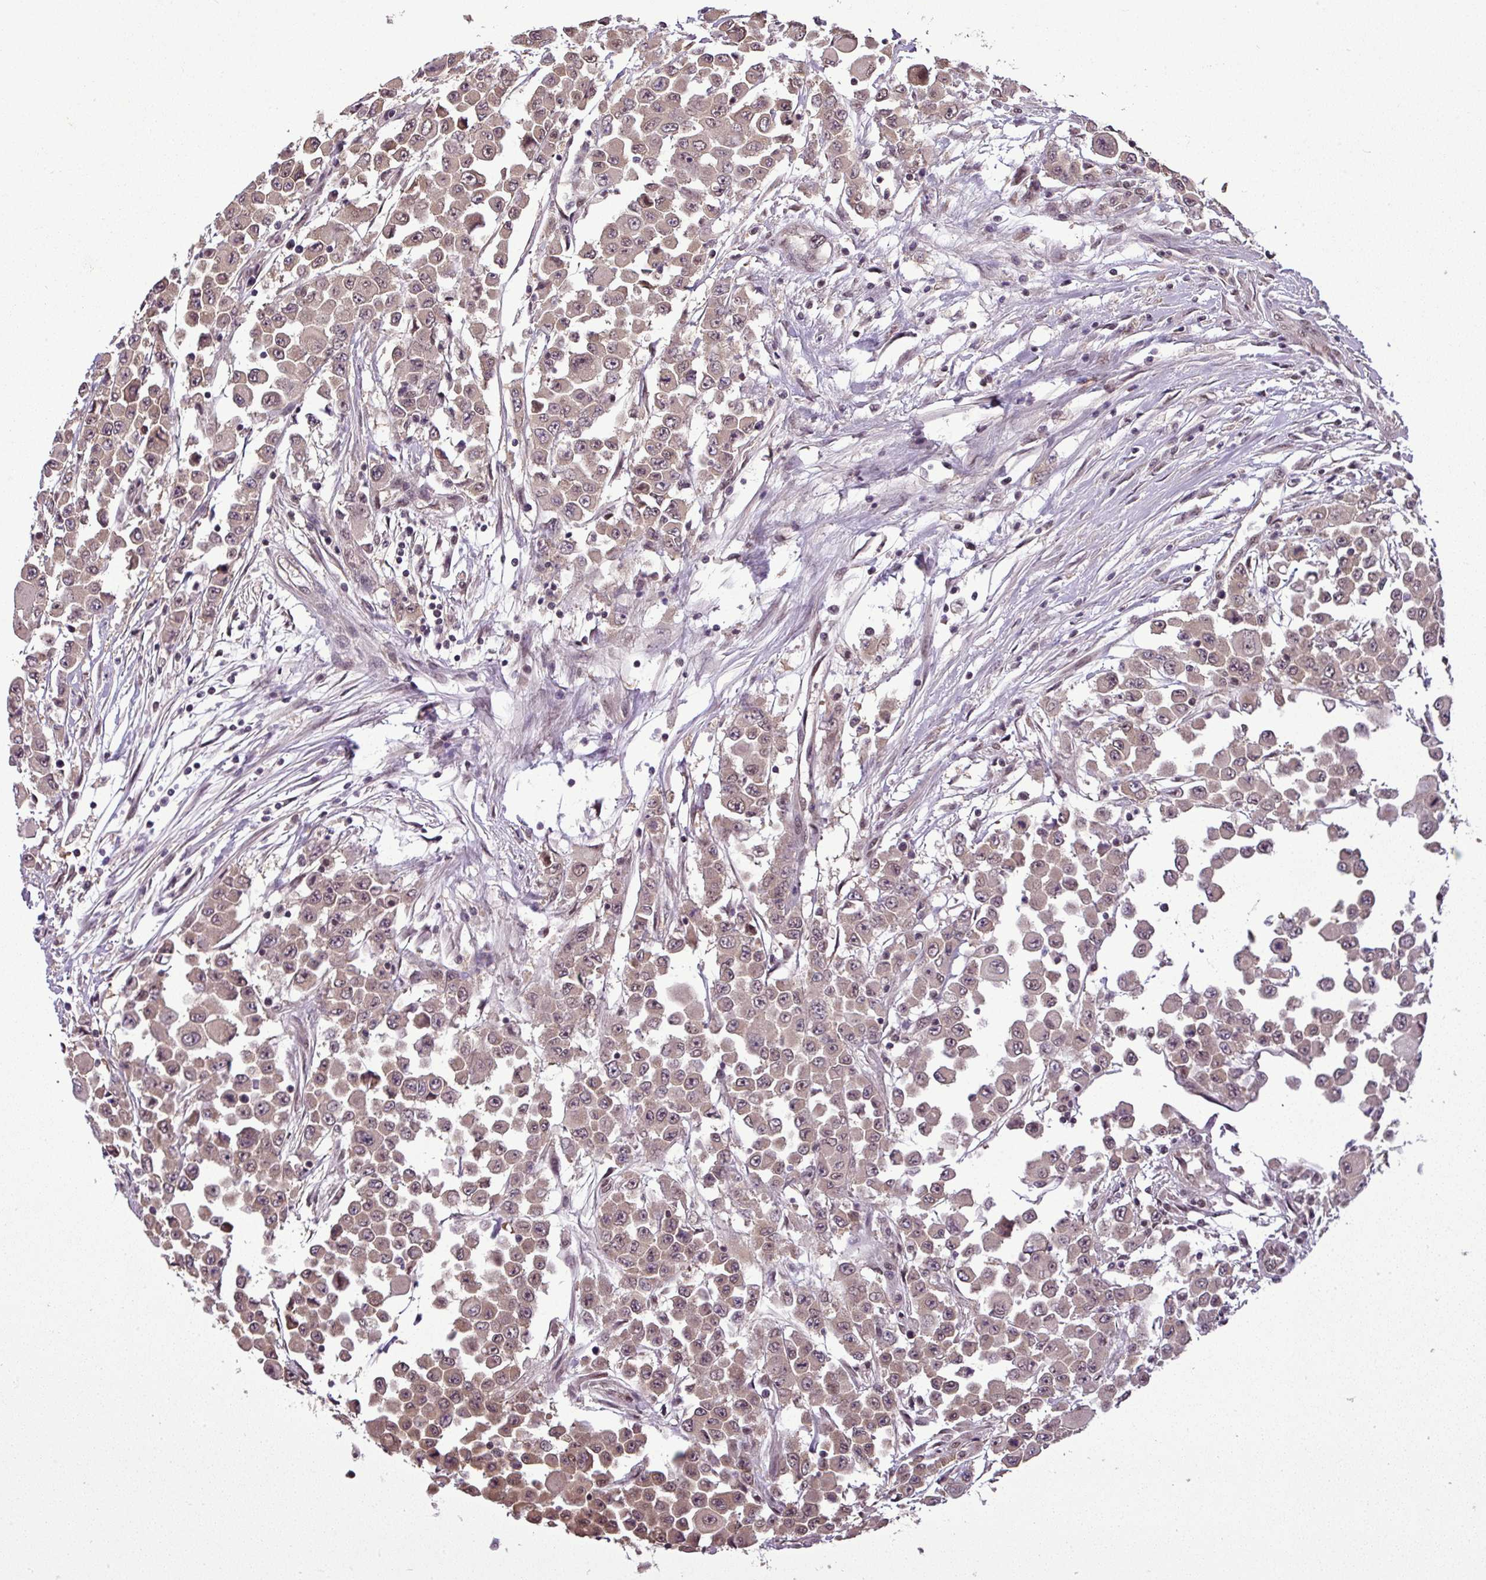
{"staining": {"intensity": "weak", "quantity": ">75%", "location": "cytoplasmic/membranous,nuclear"}, "tissue": "colorectal cancer", "cell_type": "Tumor cells", "image_type": "cancer", "snomed": [{"axis": "morphology", "description": "Adenocarcinoma, NOS"}, {"axis": "topography", "description": "Colon"}], "caption": "The immunohistochemical stain labels weak cytoplasmic/membranous and nuclear positivity in tumor cells of colorectal cancer (adenocarcinoma) tissue.", "gene": "MFHAS1", "patient": {"sex": "male", "age": 51}}